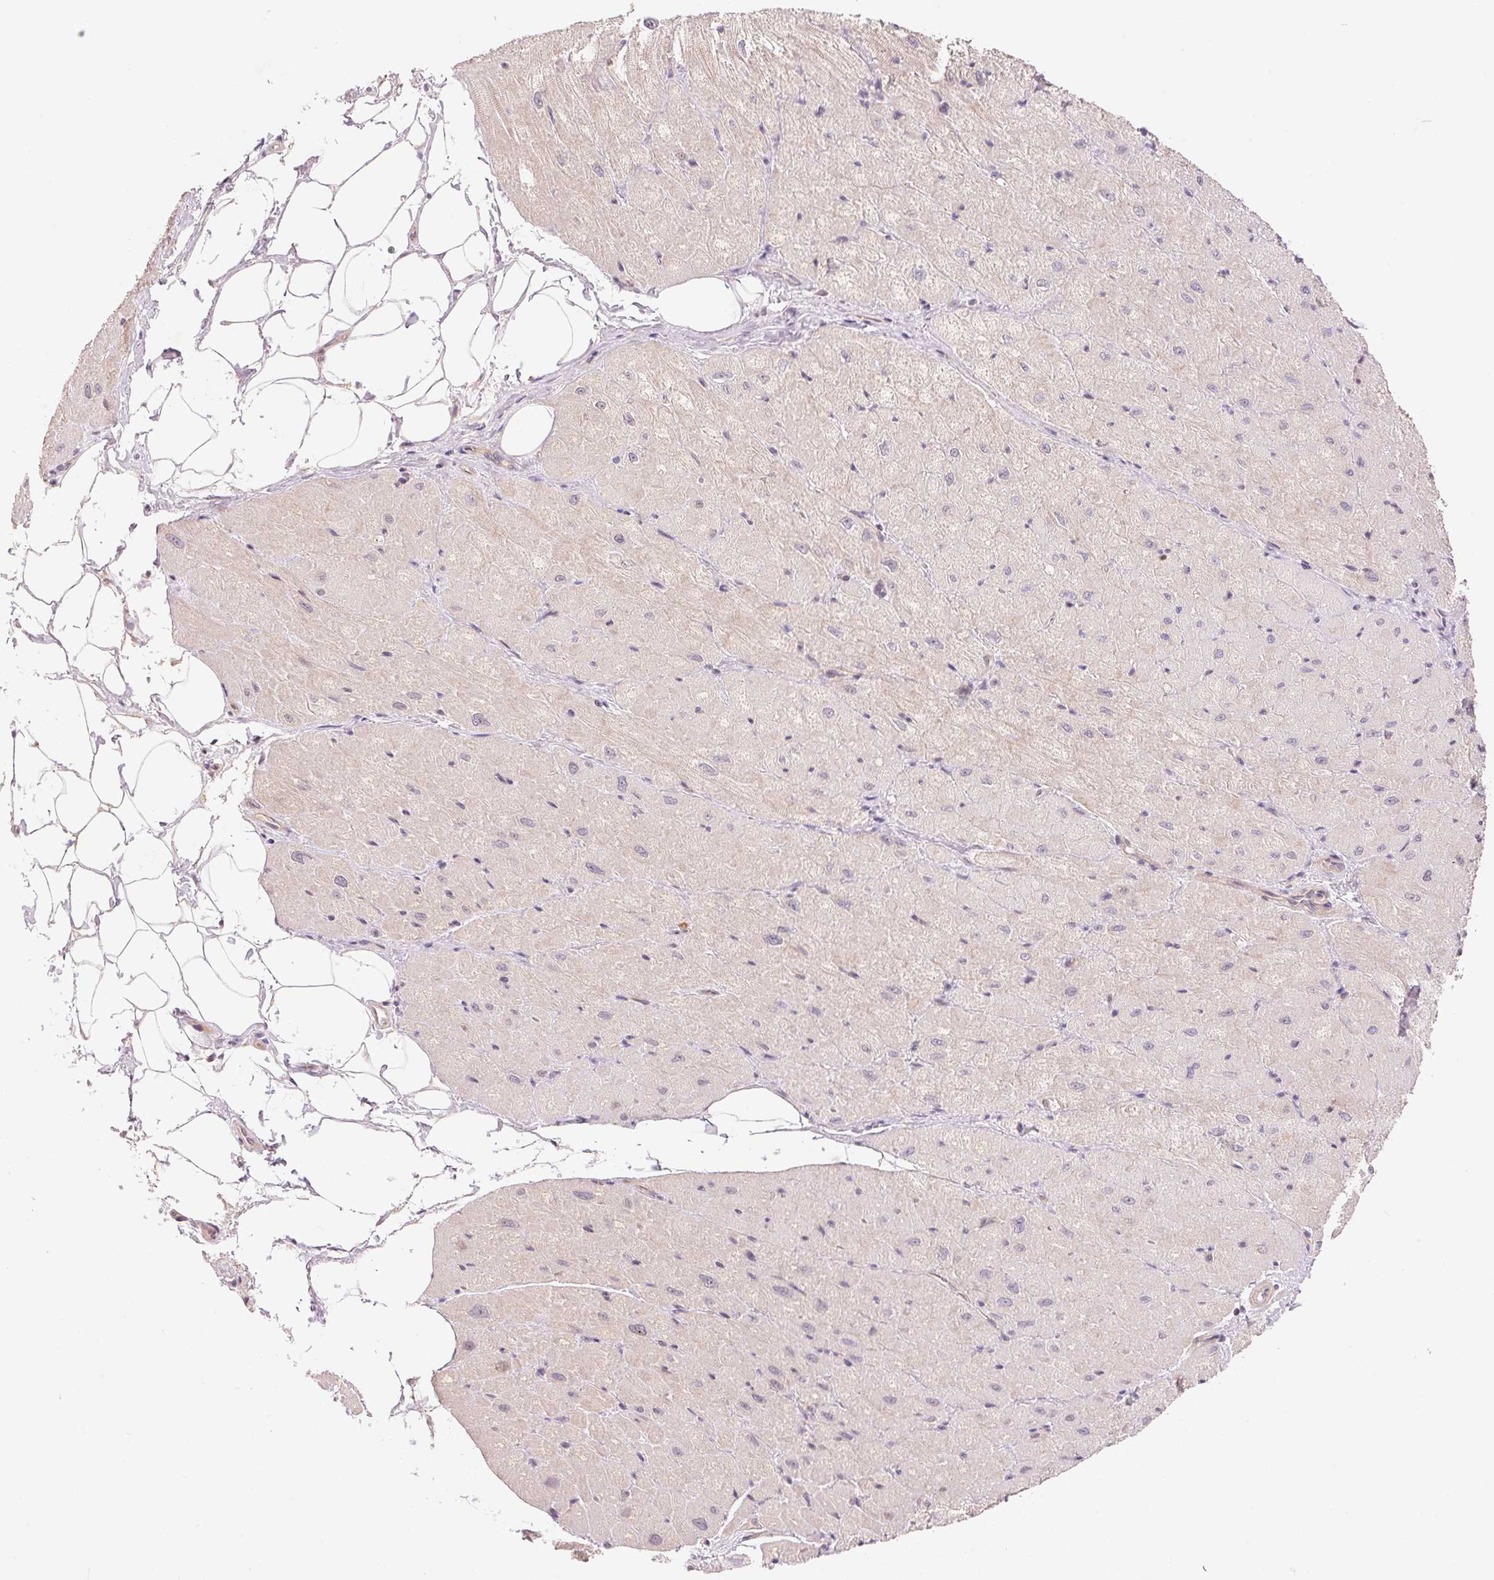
{"staining": {"intensity": "weak", "quantity": "25%-75%", "location": "cytoplasmic/membranous,nuclear"}, "tissue": "heart muscle", "cell_type": "Cardiomyocytes", "image_type": "normal", "snomed": [{"axis": "morphology", "description": "Normal tissue, NOS"}, {"axis": "topography", "description": "Heart"}], "caption": "DAB (3,3'-diaminobenzidine) immunohistochemical staining of unremarkable human heart muscle shows weak cytoplasmic/membranous,nuclear protein positivity in approximately 25%-75% of cardiomyocytes. (Stains: DAB in brown, nuclei in blue, Microscopy: brightfield microscopy at high magnification).", "gene": "BNIP5", "patient": {"sex": "male", "age": 62}}